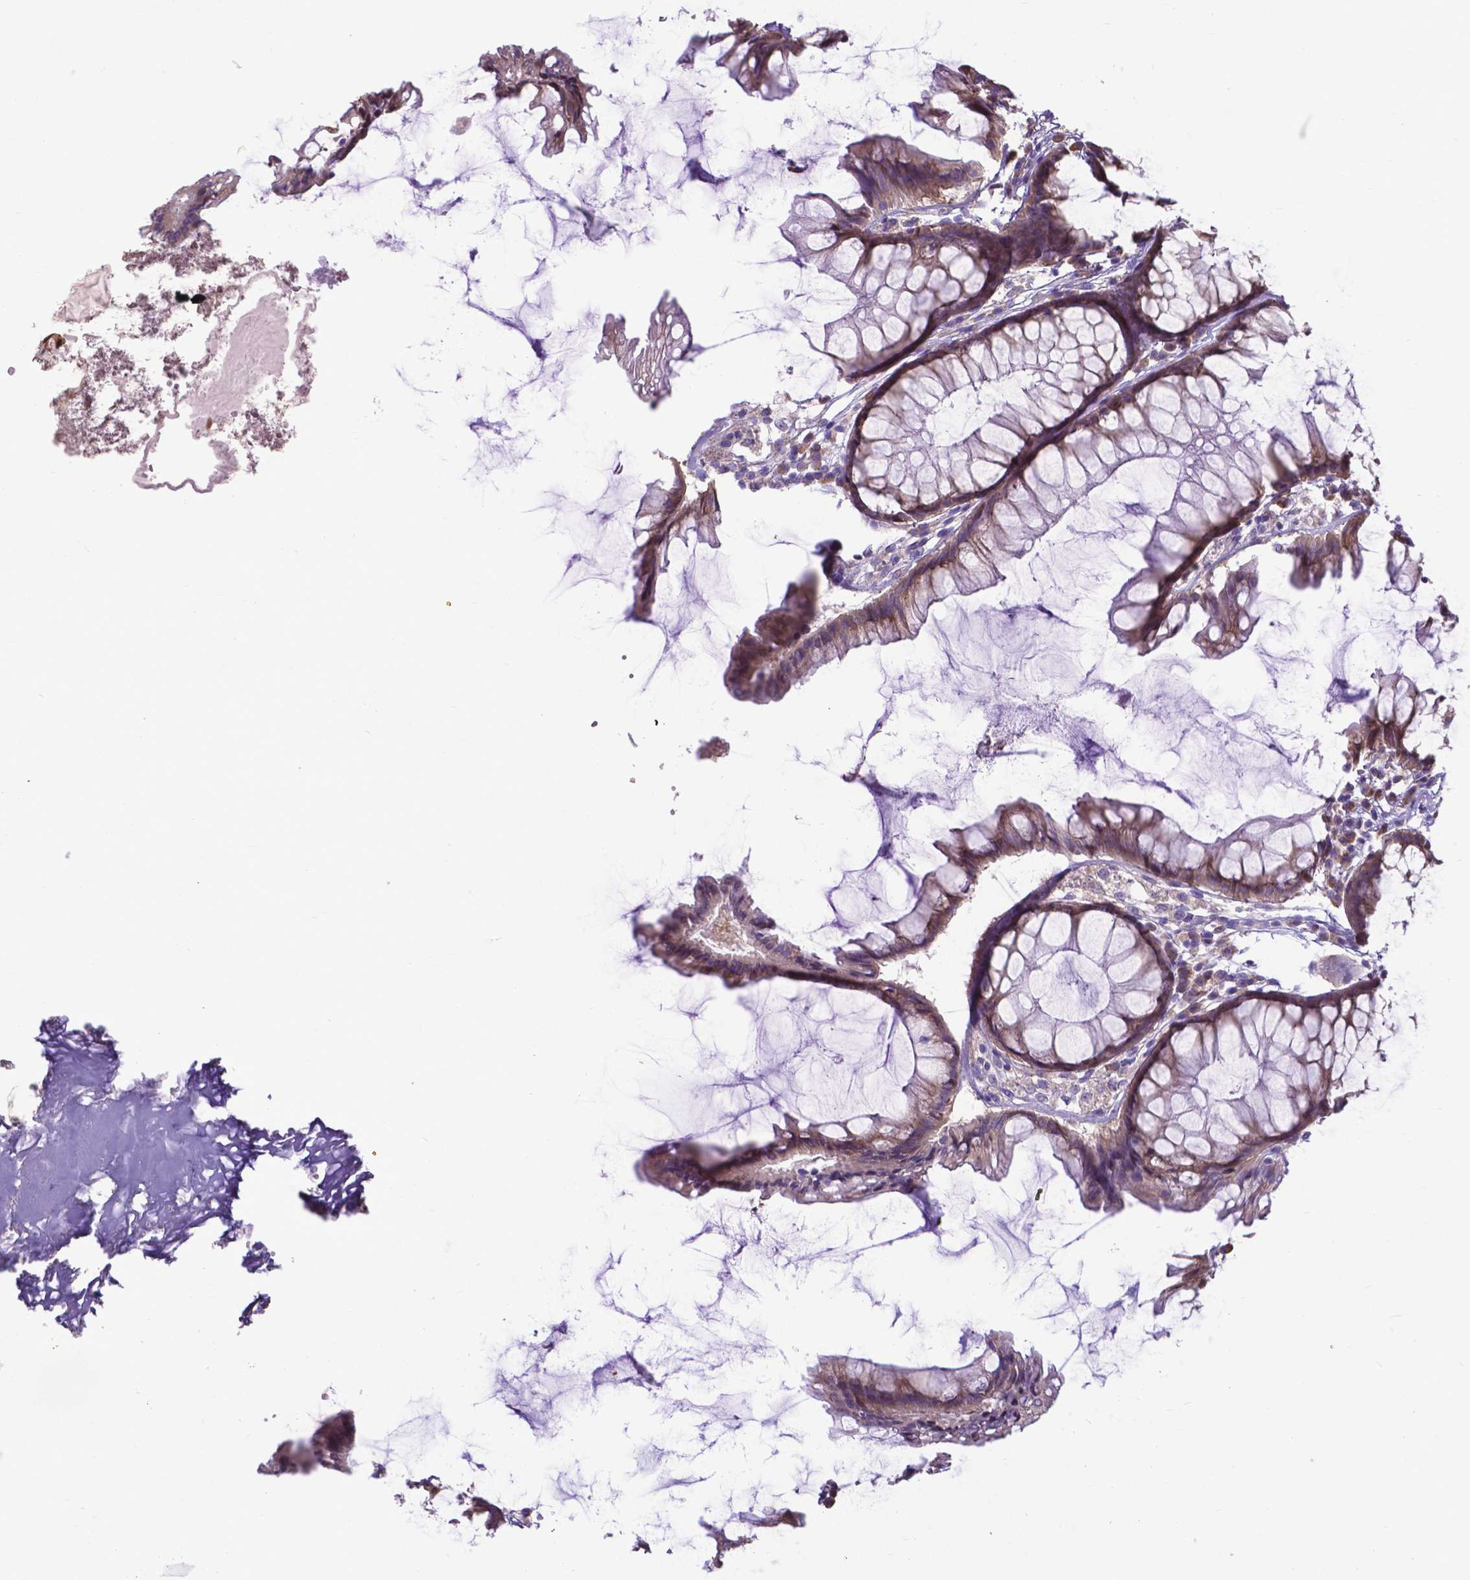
{"staining": {"intensity": "negative", "quantity": "none", "location": "none"}, "tissue": "colon", "cell_type": "Endothelial cells", "image_type": "normal", "snomed": [{"axis": "morphology", "description": "Normal tissue, NOS"}, {"axis": "morphology", "description": "Adenocarcinoma, NOS"}, {"axis": "topography", "description": "Colon"}], "caption": "Protein analysis of benign colon demonstrates no significant expression in endothelial cells.", "gene": "RPL6", "patient": {"sex": "male", "age": 65}}